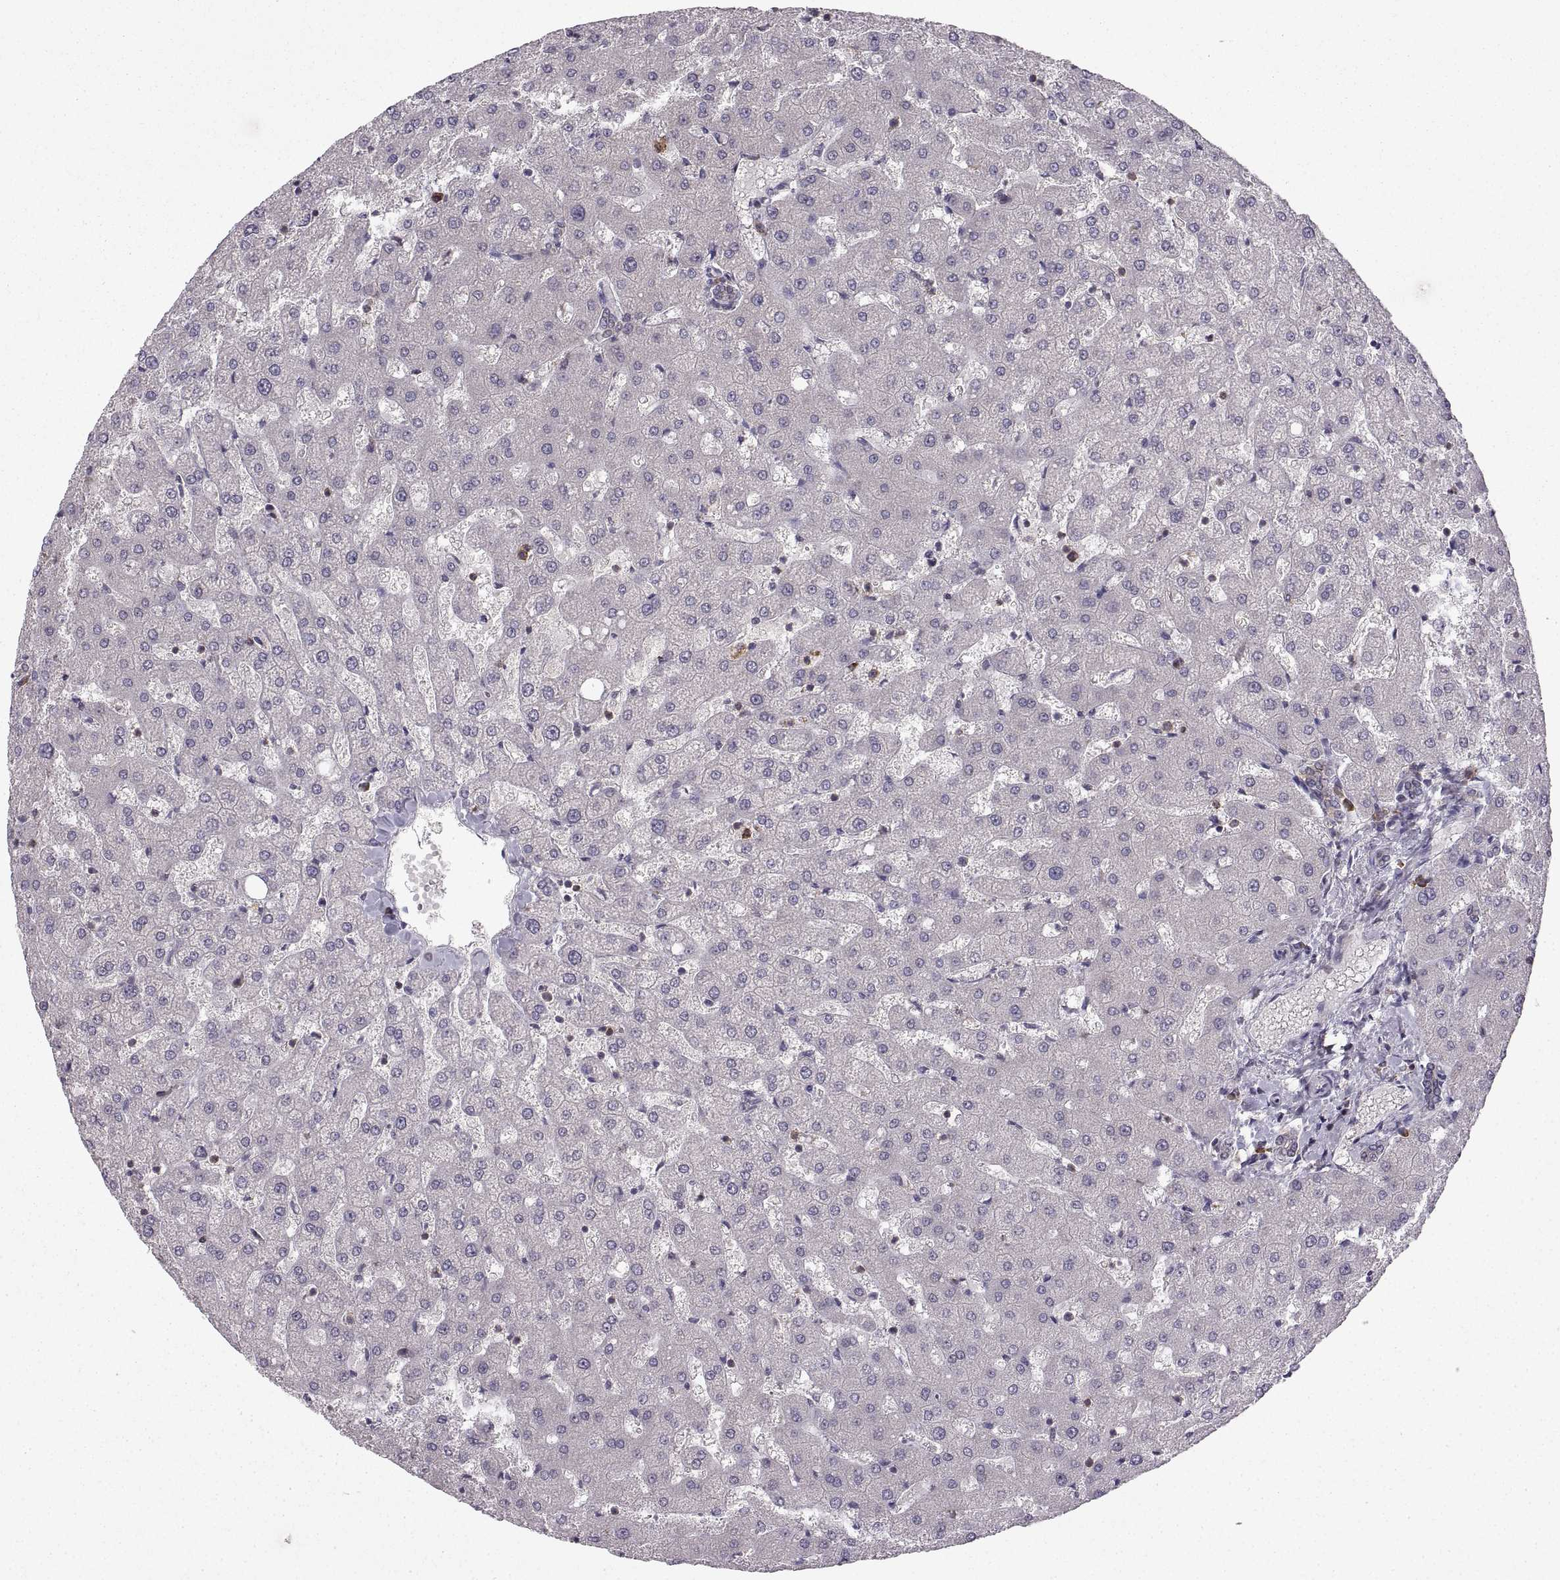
{"staining": {"intensity": "weak", "quantity": ">75%", "location": "cytoplasmic/membranous"}, "tissue": "liver", "cell_type": "Cholangiocytes", "image_type": "normal", "snomed": [{"axis": "morphology", "description": "Normal tissue, NOS"}, {"axis": "topography", "description": "Liver"}], "caption": "Immunohistochemistry (DAB (3,3'-diaminobenzidine)) staining of benign human liver displays weak cytoplasmic/membranous protein positivity in approximately >75% of cholangiocytes.", "gene": "EZR", "patient": {"sex": "female", "age": 50}}